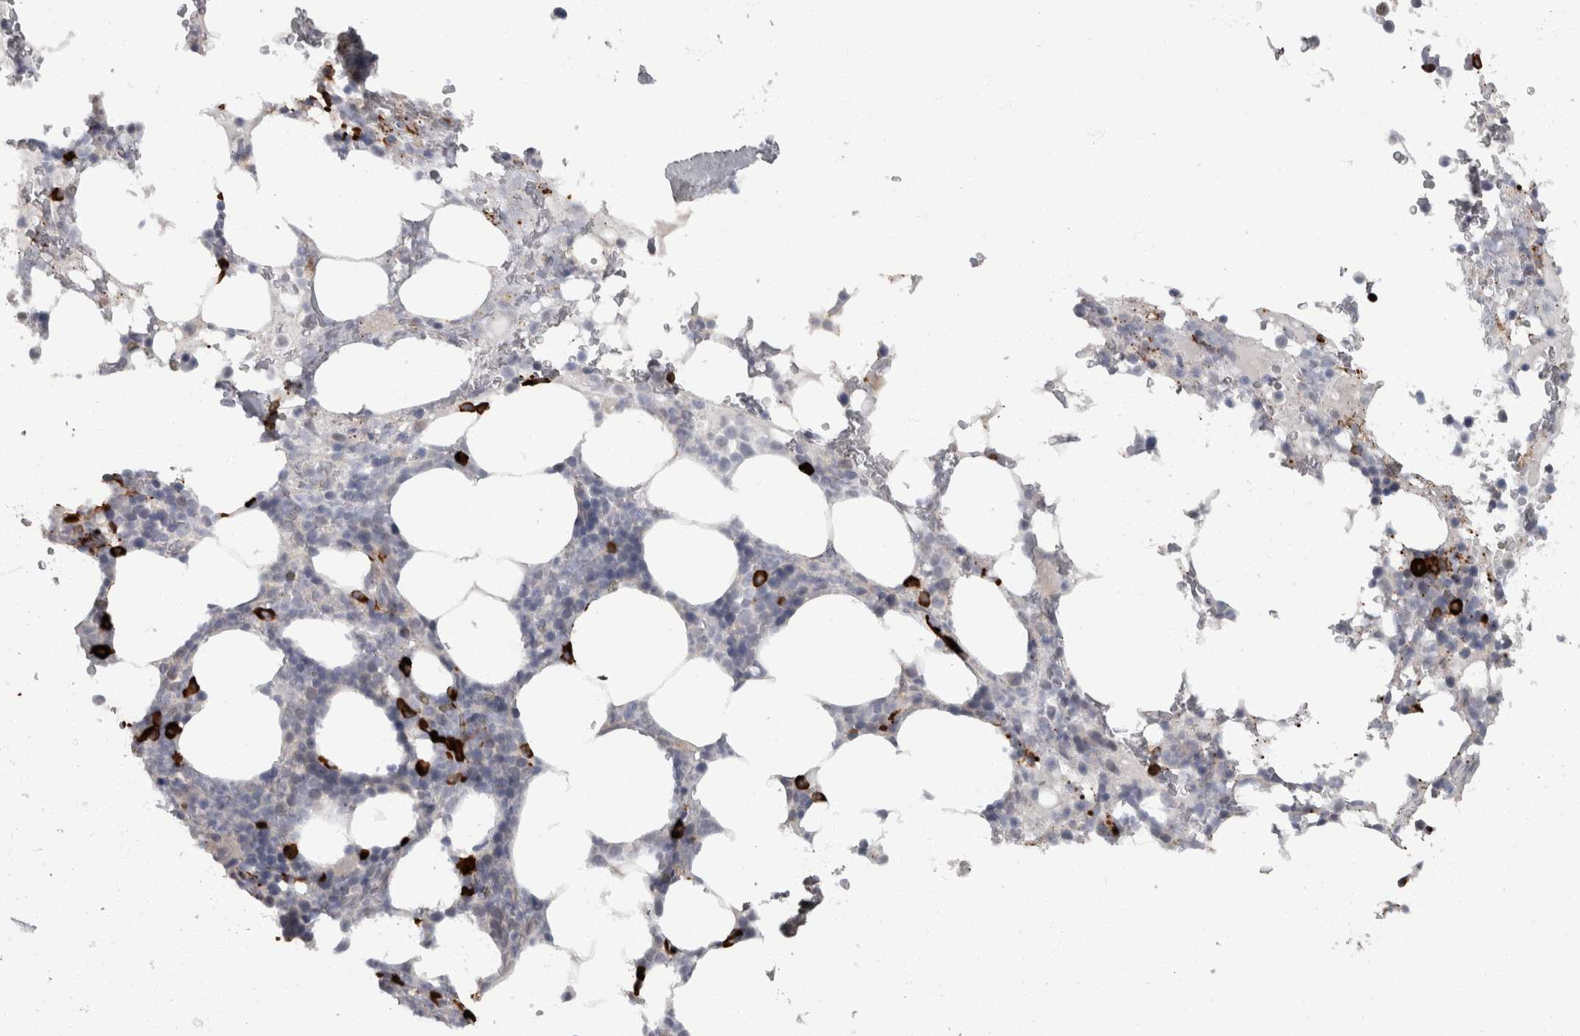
{"staining": {"intensity": "strong", "quantity": "<25%", "location": "cytoplasmic/membranous"}, "tissue": "bone marrow", "cell_type": "Hematopoietic cells", "image_type": "normal", "snomed": [{"axis": "morphology", "description": "Normal tissue, NOS"}, {"axis": "topography", "description": "Bone marrow"}], "caption": "Immunohistochemical staining of benign human bone marrow displays strong cytoplasmic/membranous protein expression in about <25% of hematopoietic cells. (DAB (3,3'-diaminobenzidine) IHC, brown staining for protein, blue staining for nuclei).", "gene": "MASTL", "patient": {"sex": "male", "age": 58}}